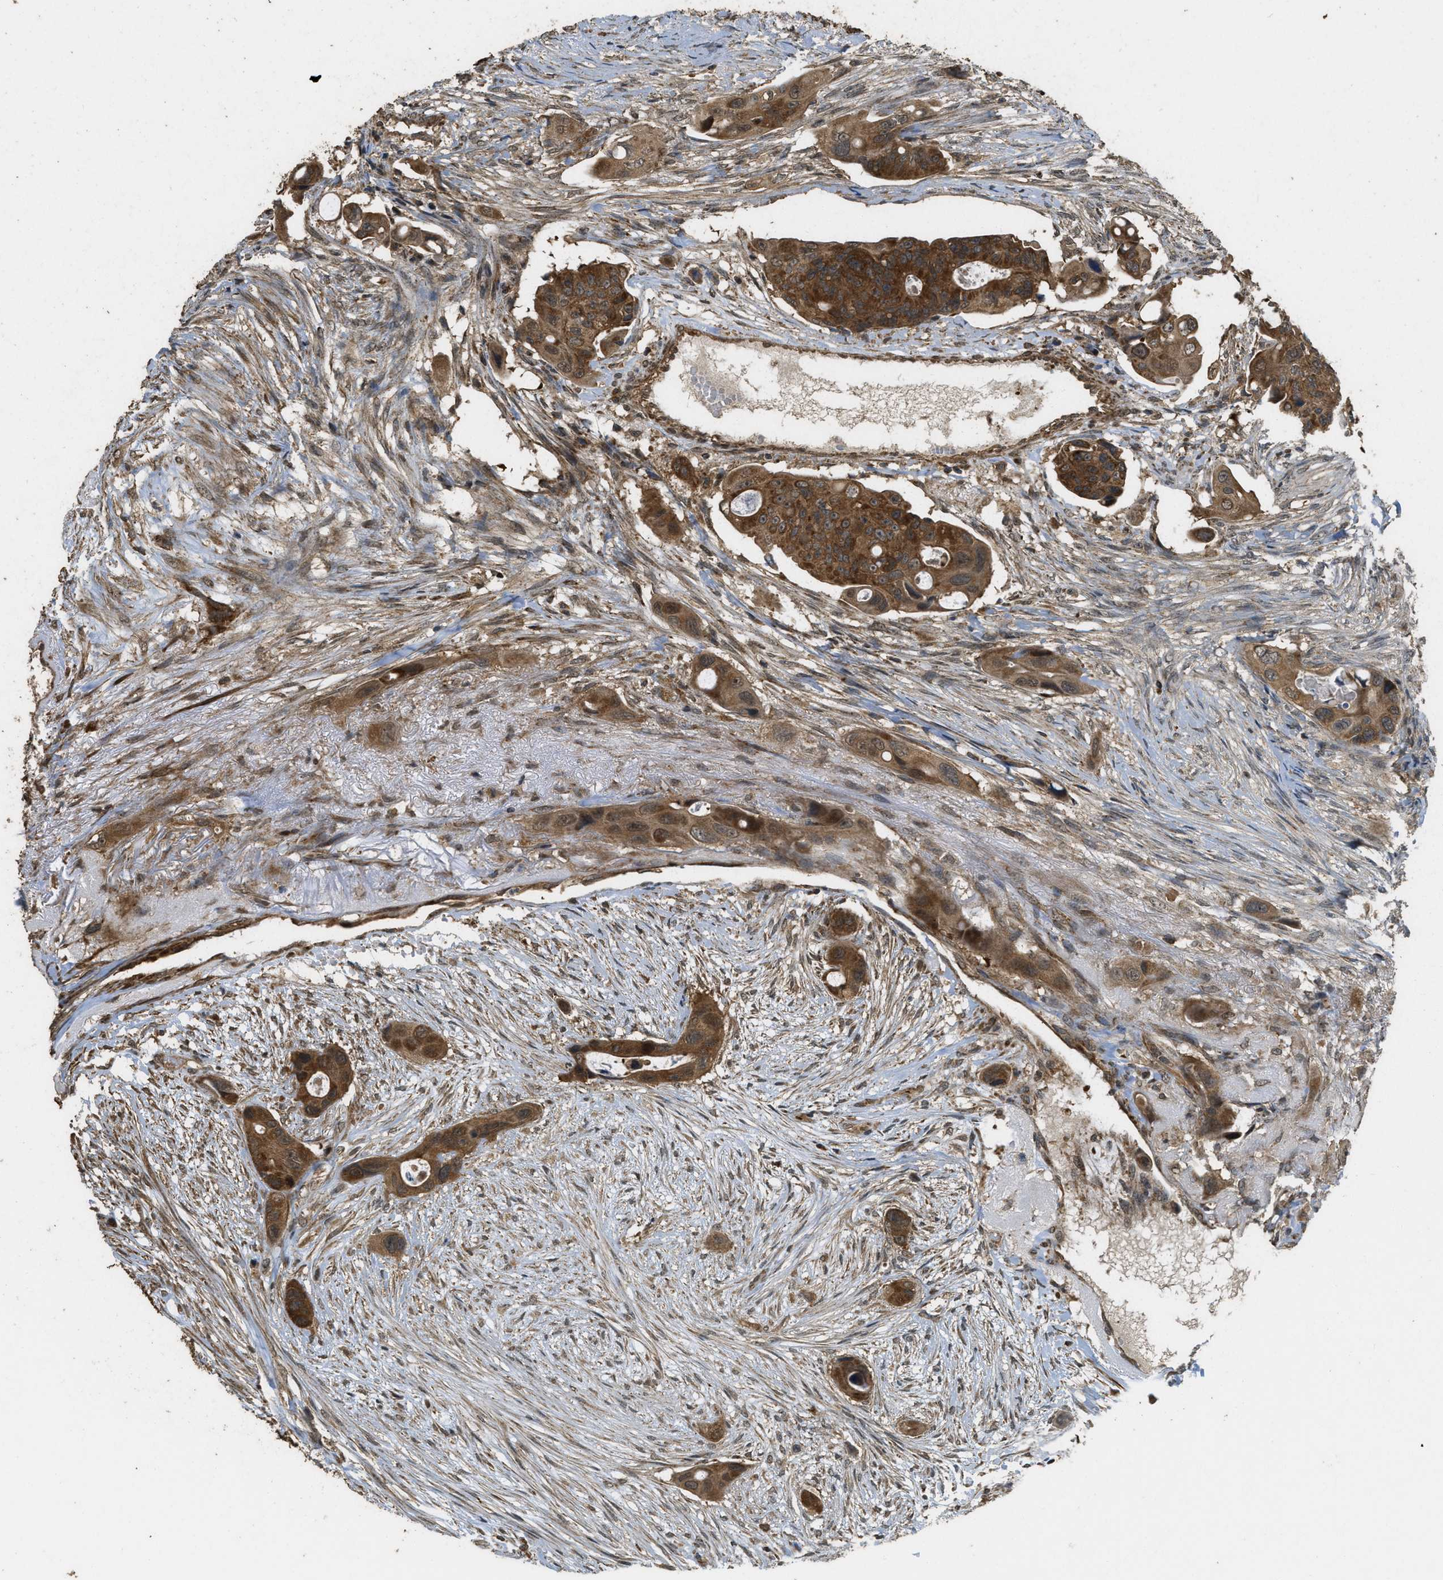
{"staining": {"intensity": "strong", "quantity": ">75%", "location": "cytoplasmic/membranous,nuclear"}, "tissue": "colorectal cancer", "cell_type": "Tumor cells", "image_type": "cancer", "snomed": [{"axis": "morphology", "description": "Adenocarcinoma, NOS"}, {"axis": "topography", "description": "Colon"}], "caption": "Immunohistochemistry (IHC) of adenocarcinoma (colorectal) shows high levels of strong cytoplasmic/membranous and nuclear staining in approximately >75% of tumor cells.", "gene": "CTPS1", "patient": {"sex": "female", "age": 57}}